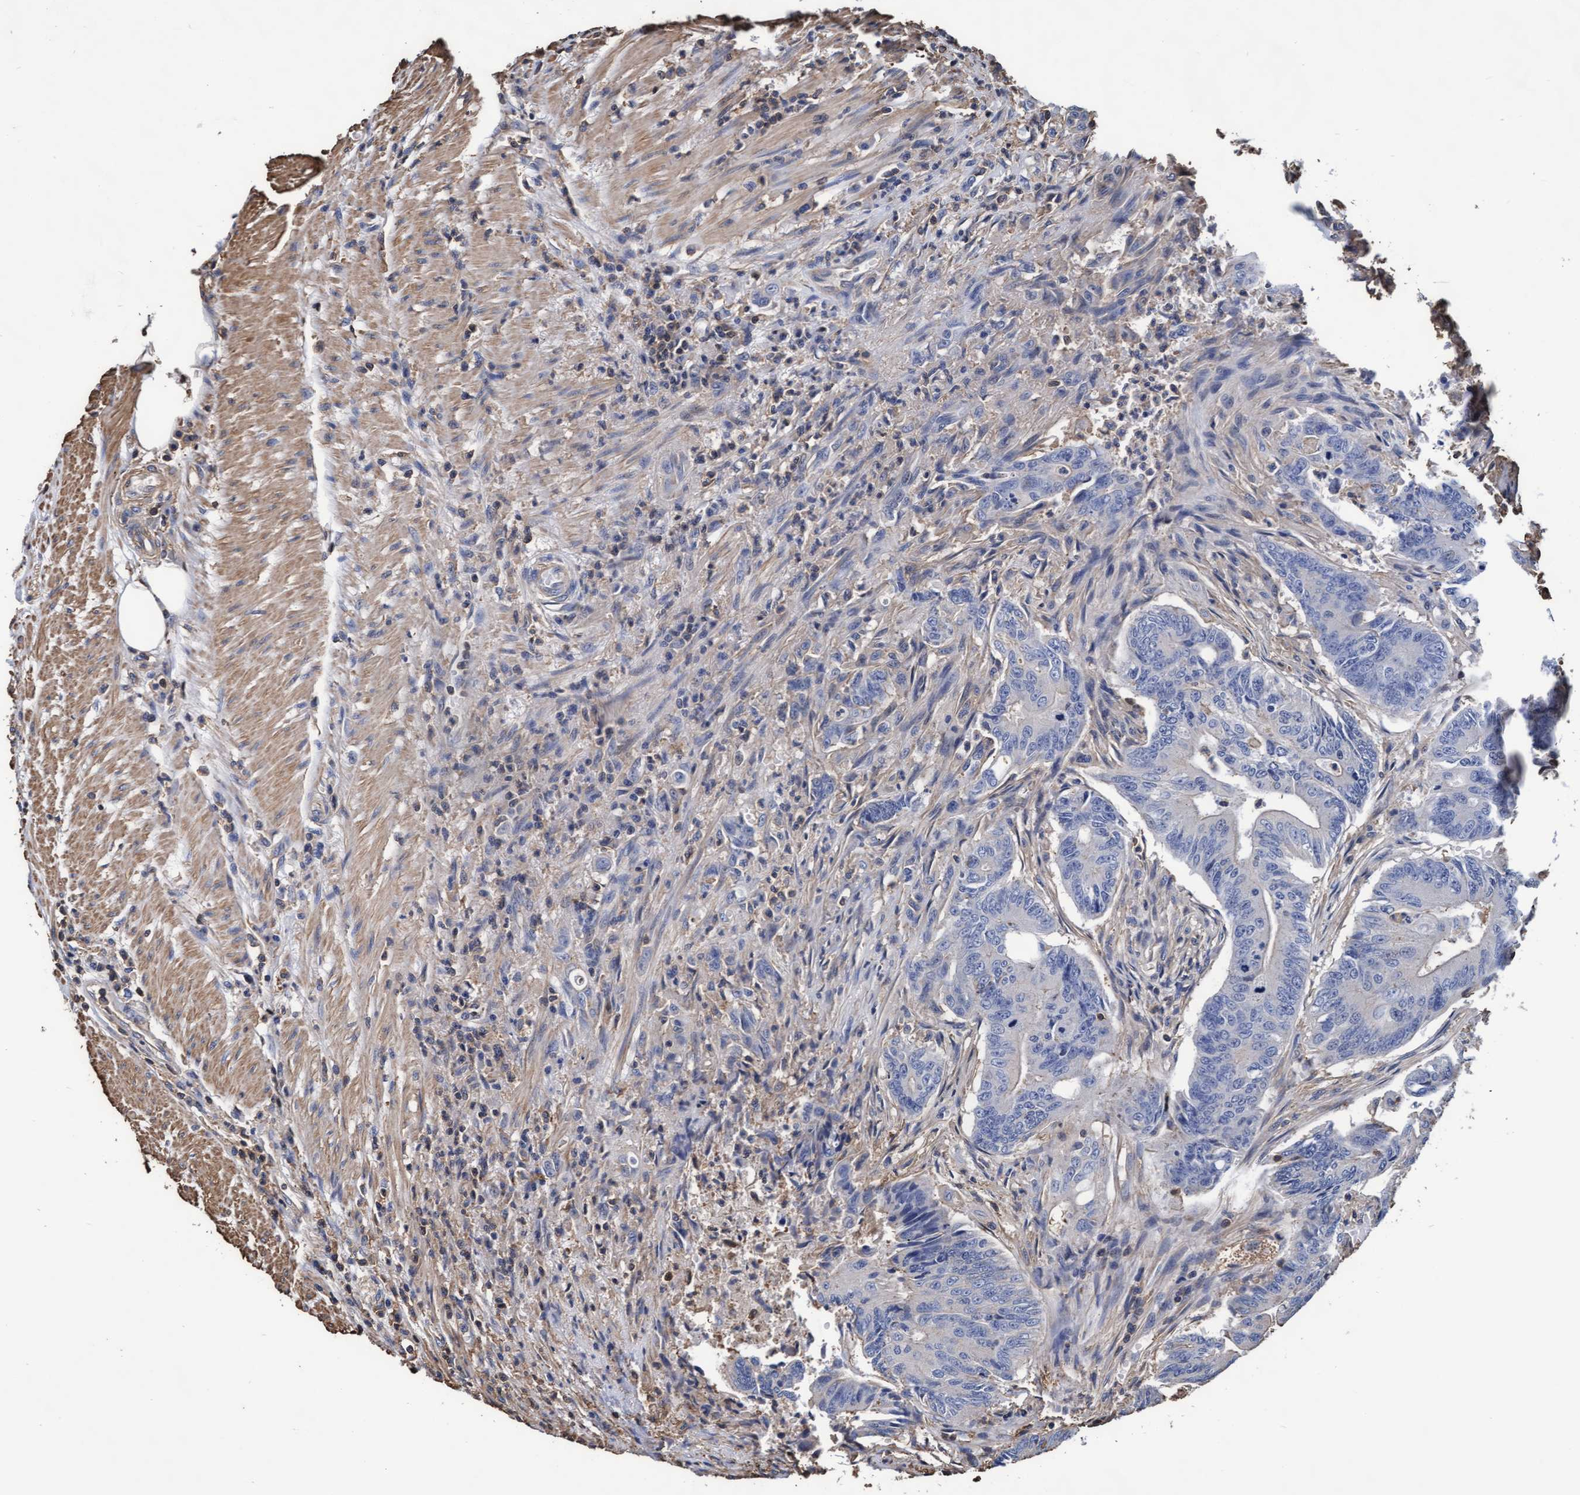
{"staining": {"intensity": "negative", "quantity": "none", "location": "none"}, "tissue": "colorectal cancer", "cell_type": "Tumor cells", "image_type": "cancer", "snomed": [{"axis": "morphology", "description": "Adenoma, NOS"}, {"axis": "morphology", "description": "Adenocarcinoma, NOS"}, {"axis": "topography", "description": "Colon"}], "caption": "Photomicrograph shows no significant protein staining in tumor cells of colorectal adenocarcinoma.", "gene": "GRHPR", "patient": {"sex": "male", "age": 79}}